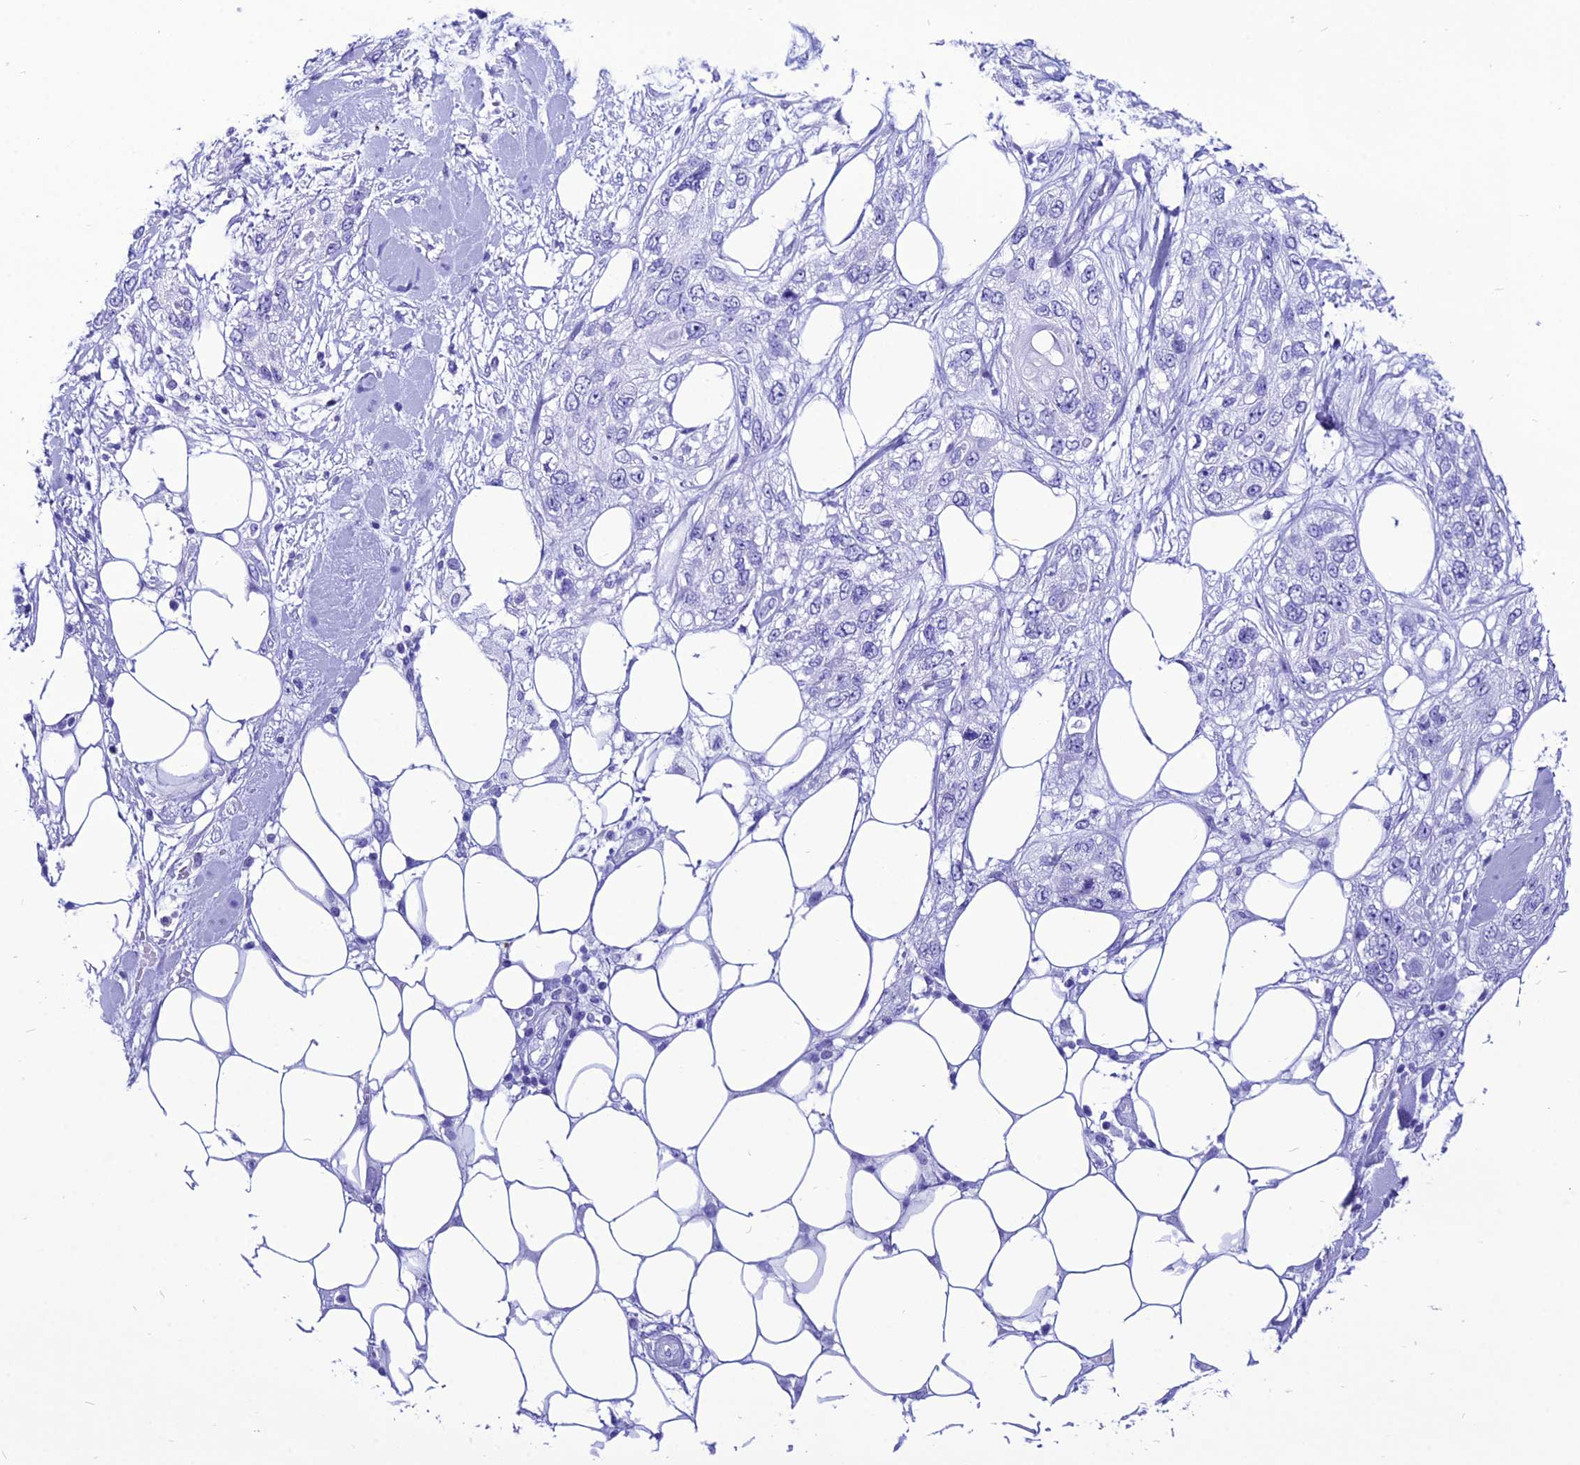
{"staining": {"intensity": "negative", "quantity": "none", "location": "none"}, "tissue": "skin cancer", "cell_type": "Tumor cells", "image_type": "cancer", "snomed": [{"axis": "morphology", "description": "Normal tissue, NOS"}, {"axis": "morphology", "description": "Squamous cell carcinoma, NOS"}, {"axis": "topography", "description": "Skin"}], "caption": "Immunohistochemical staining of human skin squamous cell carcinoma displays no significant expression in tumor cells.", "gene": "PNMA5", "patient": {"sex": "male", "age": 72}}